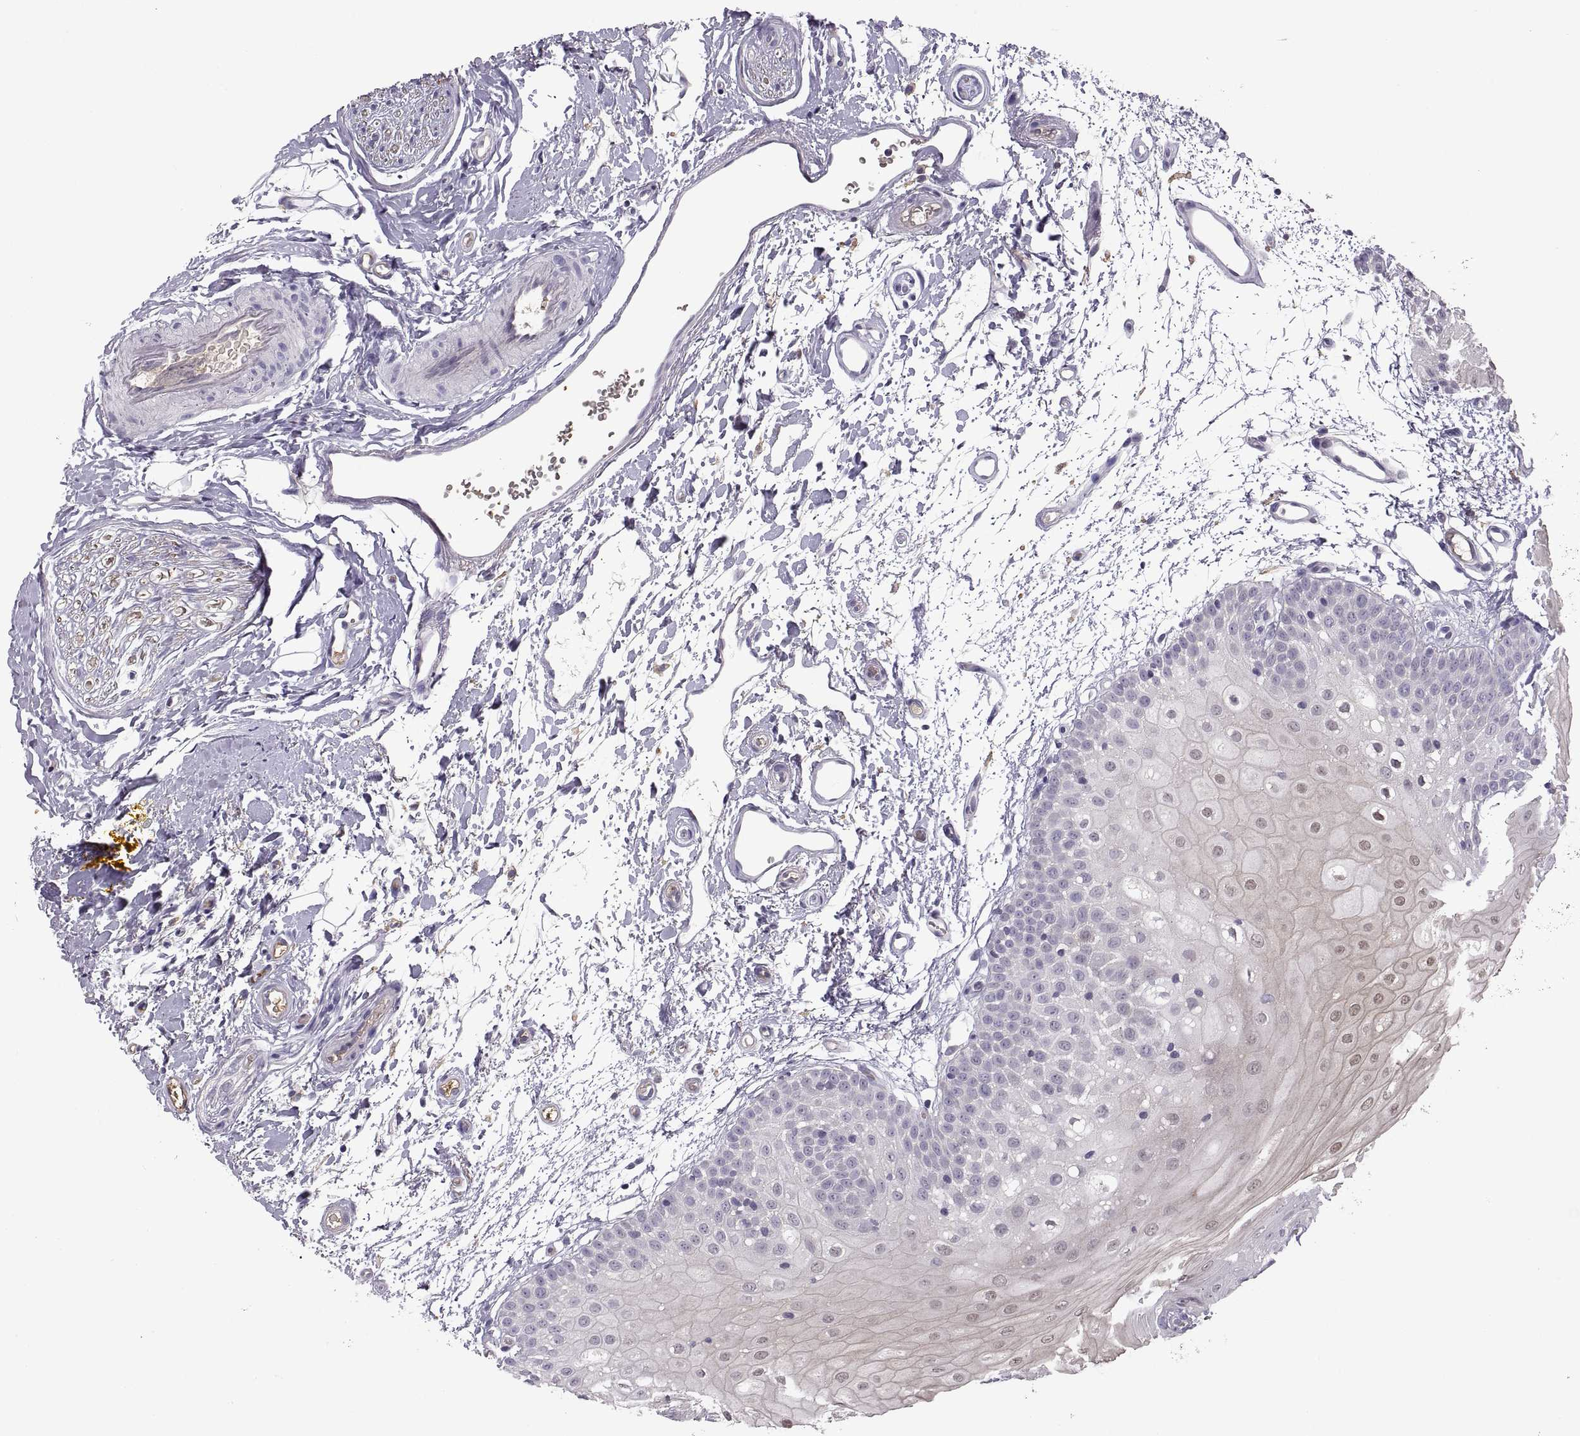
{"staining": {"intensity": "negative", "quantity": "none", "location": "none"}, "tissue": "oral mucosa", "cell_type": "Squamous epithelial cells", "image_type": "normal", "snomed": [{"axis": "morphology", "description": "Normal tissue, NOS"}, {"axis": "morphology", "description": "Squamous cell carcinoma, NOS"}, {"axis": "topography", "description": "Oral tissue"}, {"axis": "topography", "description": "Head-Neck"}], "caption": "Squamous epithelial cells are negative for brown protein staining in normal oral mucosa. The staining was performed using DAB (3,3'-diaminobenzidine) to visualize the protein expression in brown, while the nuclei were stained in blue with hematoxylin (Magnification: 20x).", "gene": "MEIOC", "patient": {"sex": "female", "age": 75}}